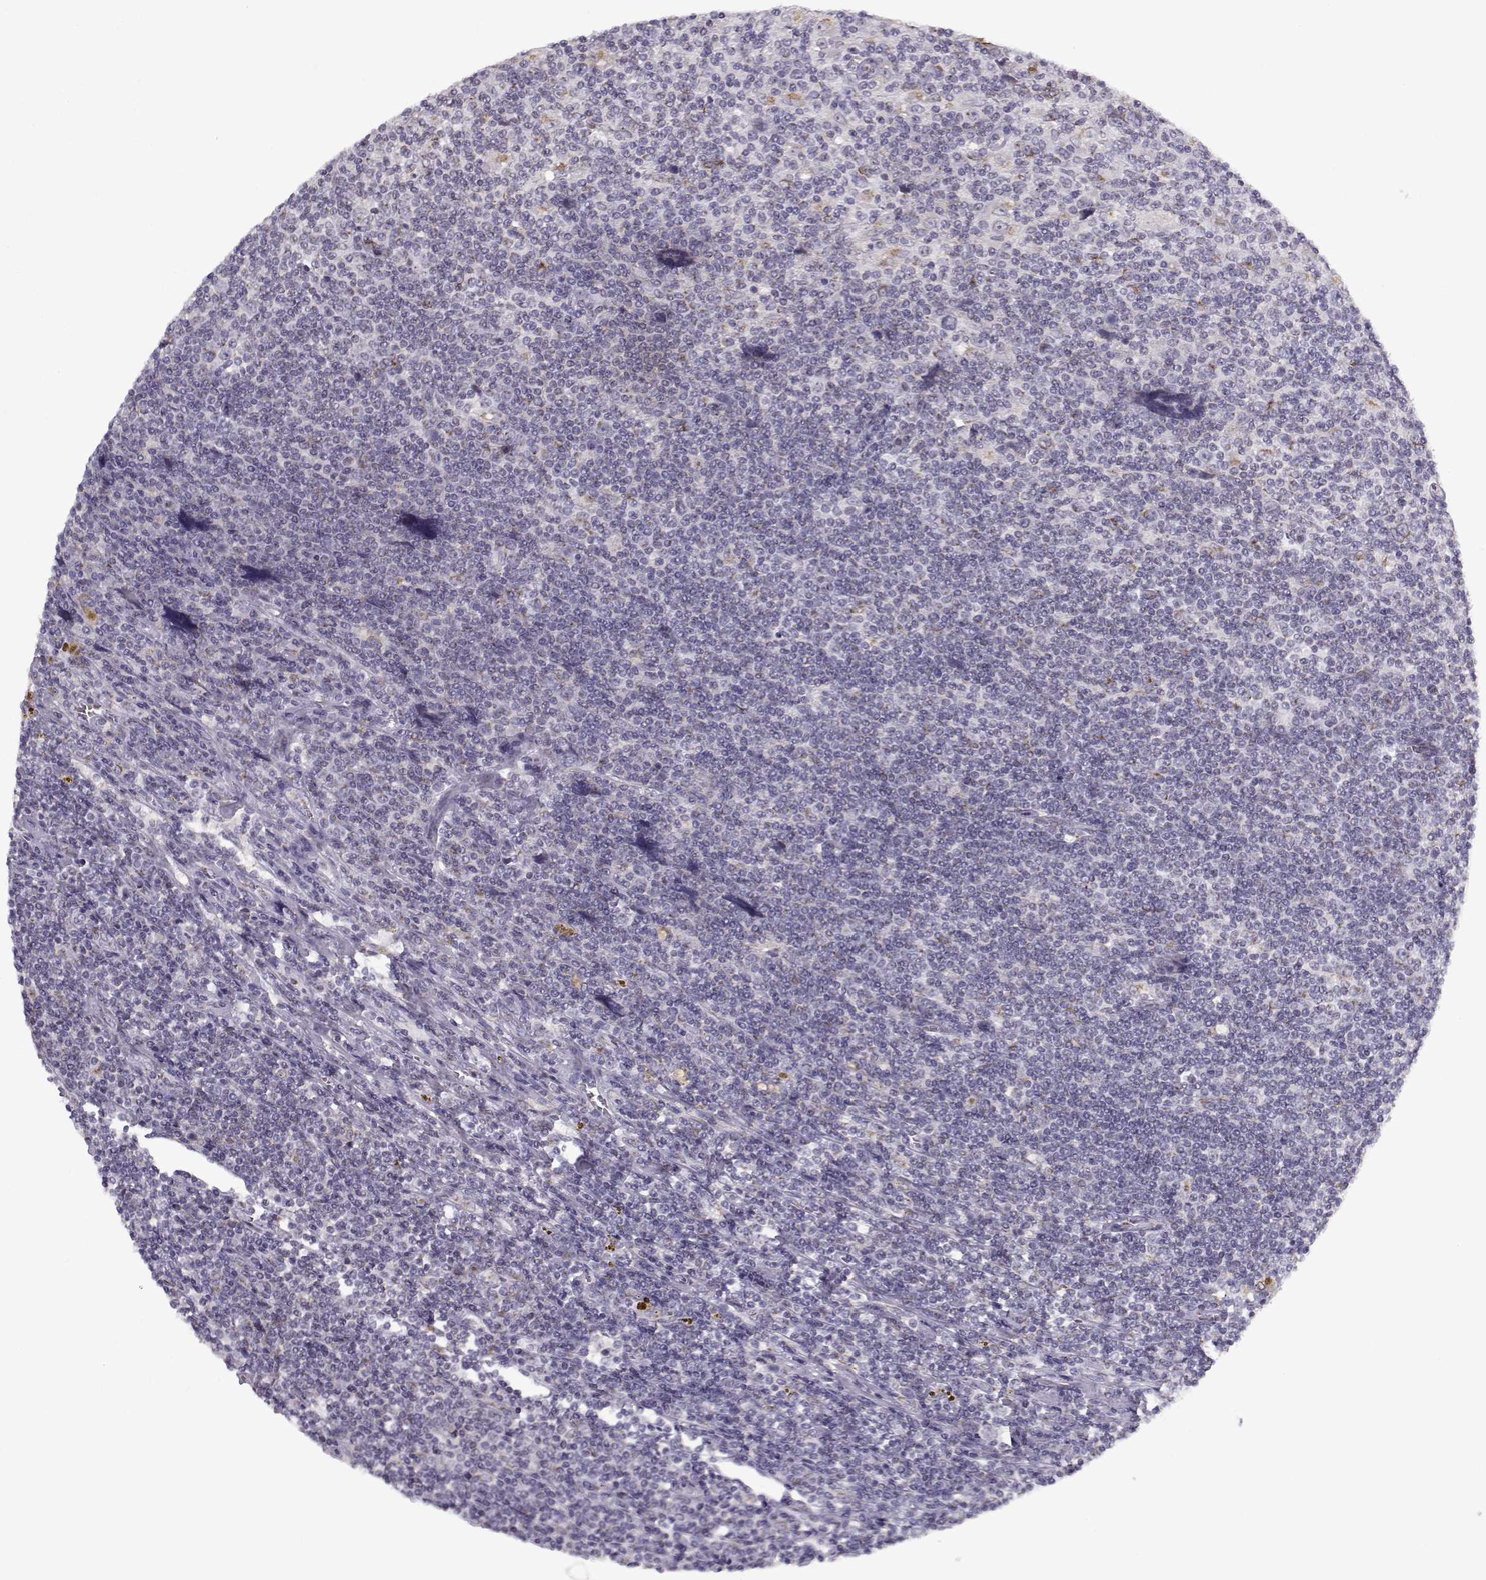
{"staining": {"intensity": "weak", "quantity": ">75%", "location": "cytoplasmic/membranous"}, "tissue": "lymphoma", "cell_type": "Tumor cells", "image_type": "cancer", "snomed": [{"axis": "morphology", "description": "Hodgkin's disease, NOS"}, {"axis": "topography", "description": "Lymph node"}], "caption": "IHC image of Hodgkin's disease stained for a protein (brown), which reveals low levels of weak cytoplasmic/membranous expression in about >75% of tumor cells.", "gene": "SLC4A5", "patient": {"sex": "male", "age": 40}}